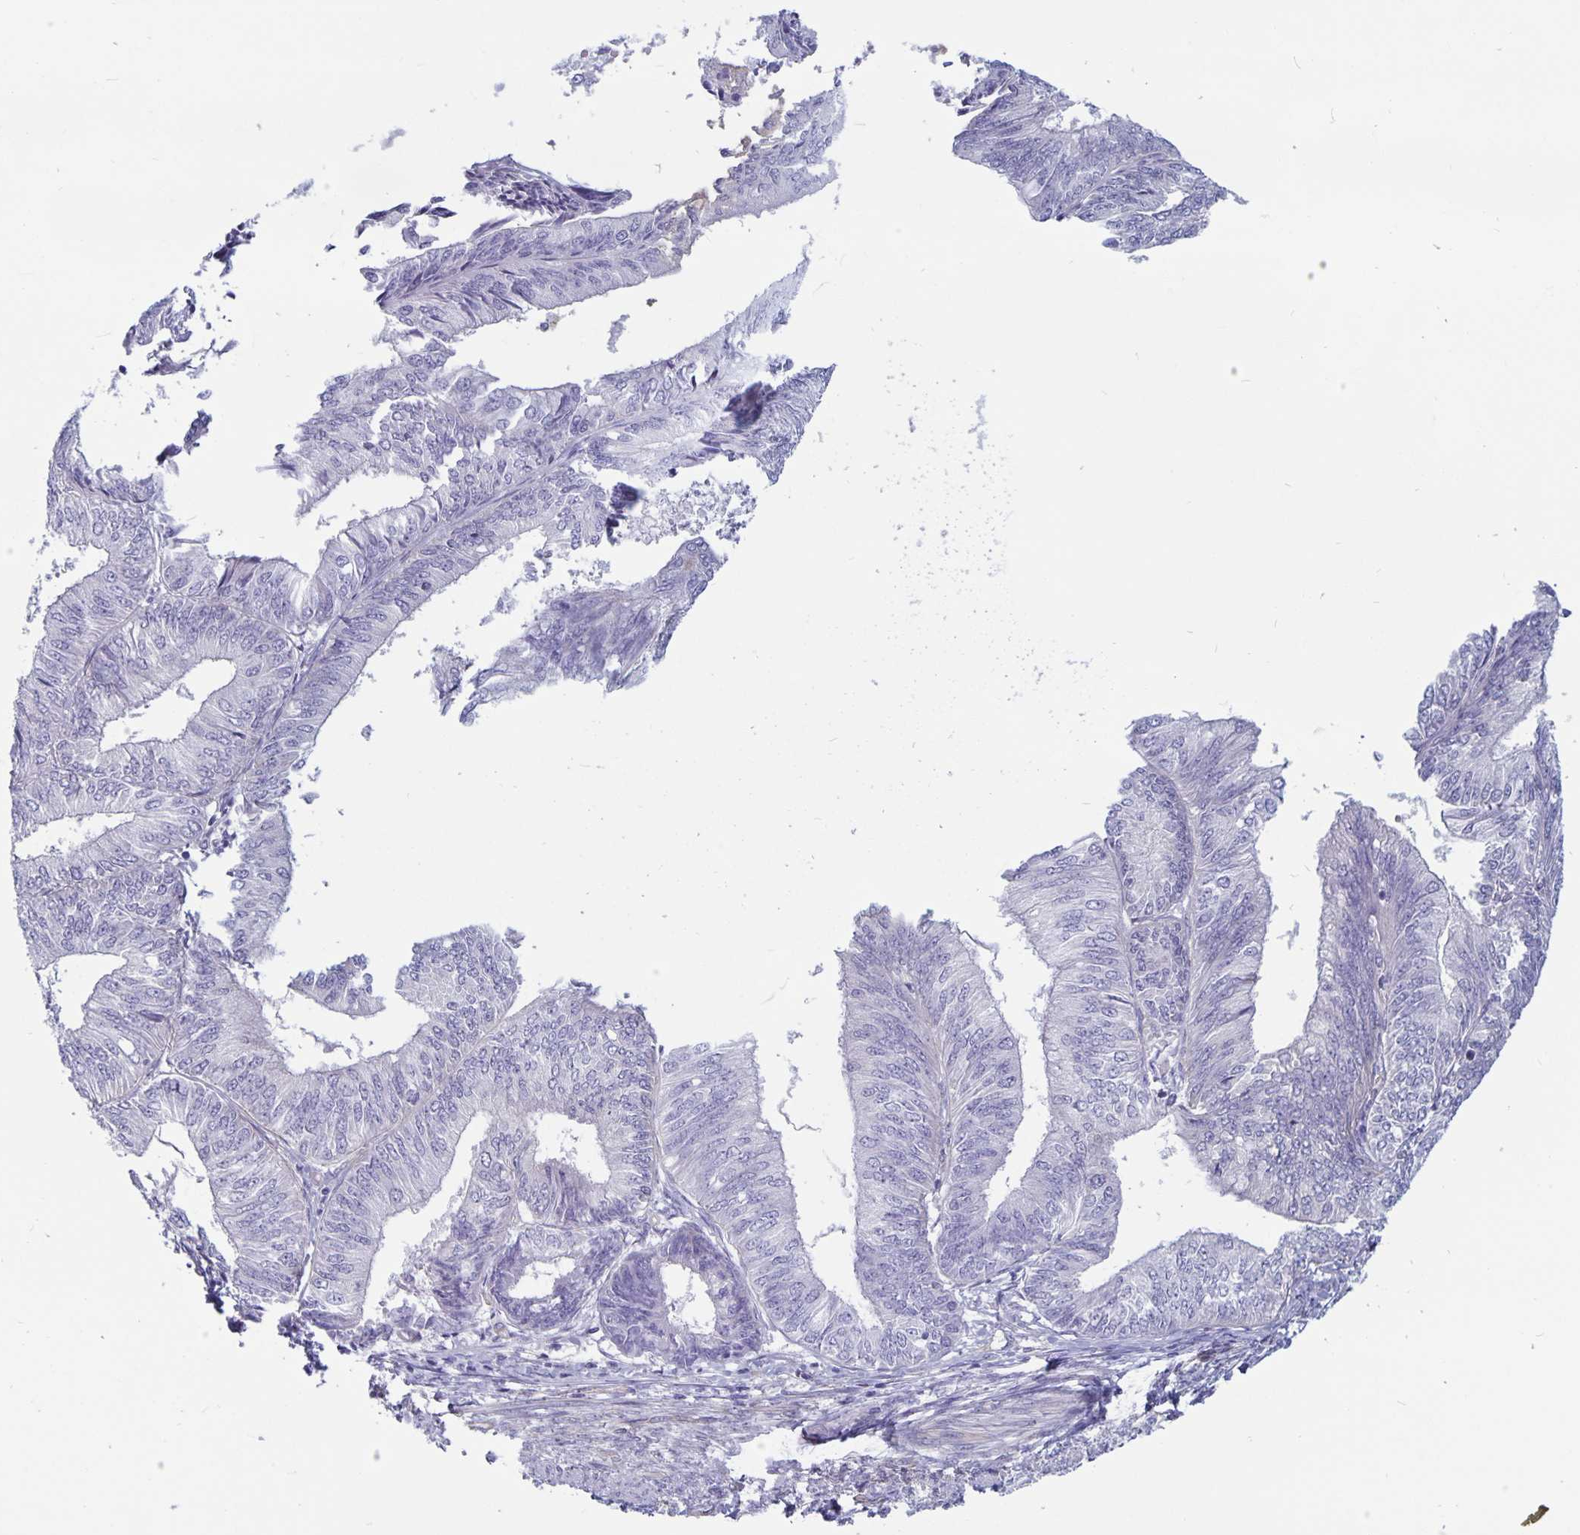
{"staining": {"intensity": "negative", "quantity": "none", "location": "none"}, "tissue": "endometrial cancer", "cell_type": "Tumor cells", "image_type": "cancer", "snomed": [{"axis": "morphology", "description": "Adenocarcinoma, NOS"}, {"axis": "topography", "description": "Endometrium"}], "caption": "Adenocarcinoma (endometrial) stained for a protein using immunohistochemistry demonstrates no expression tumor cells.", "gene": "PLCB3", "patient": {"sex": "female", "age": 58}}